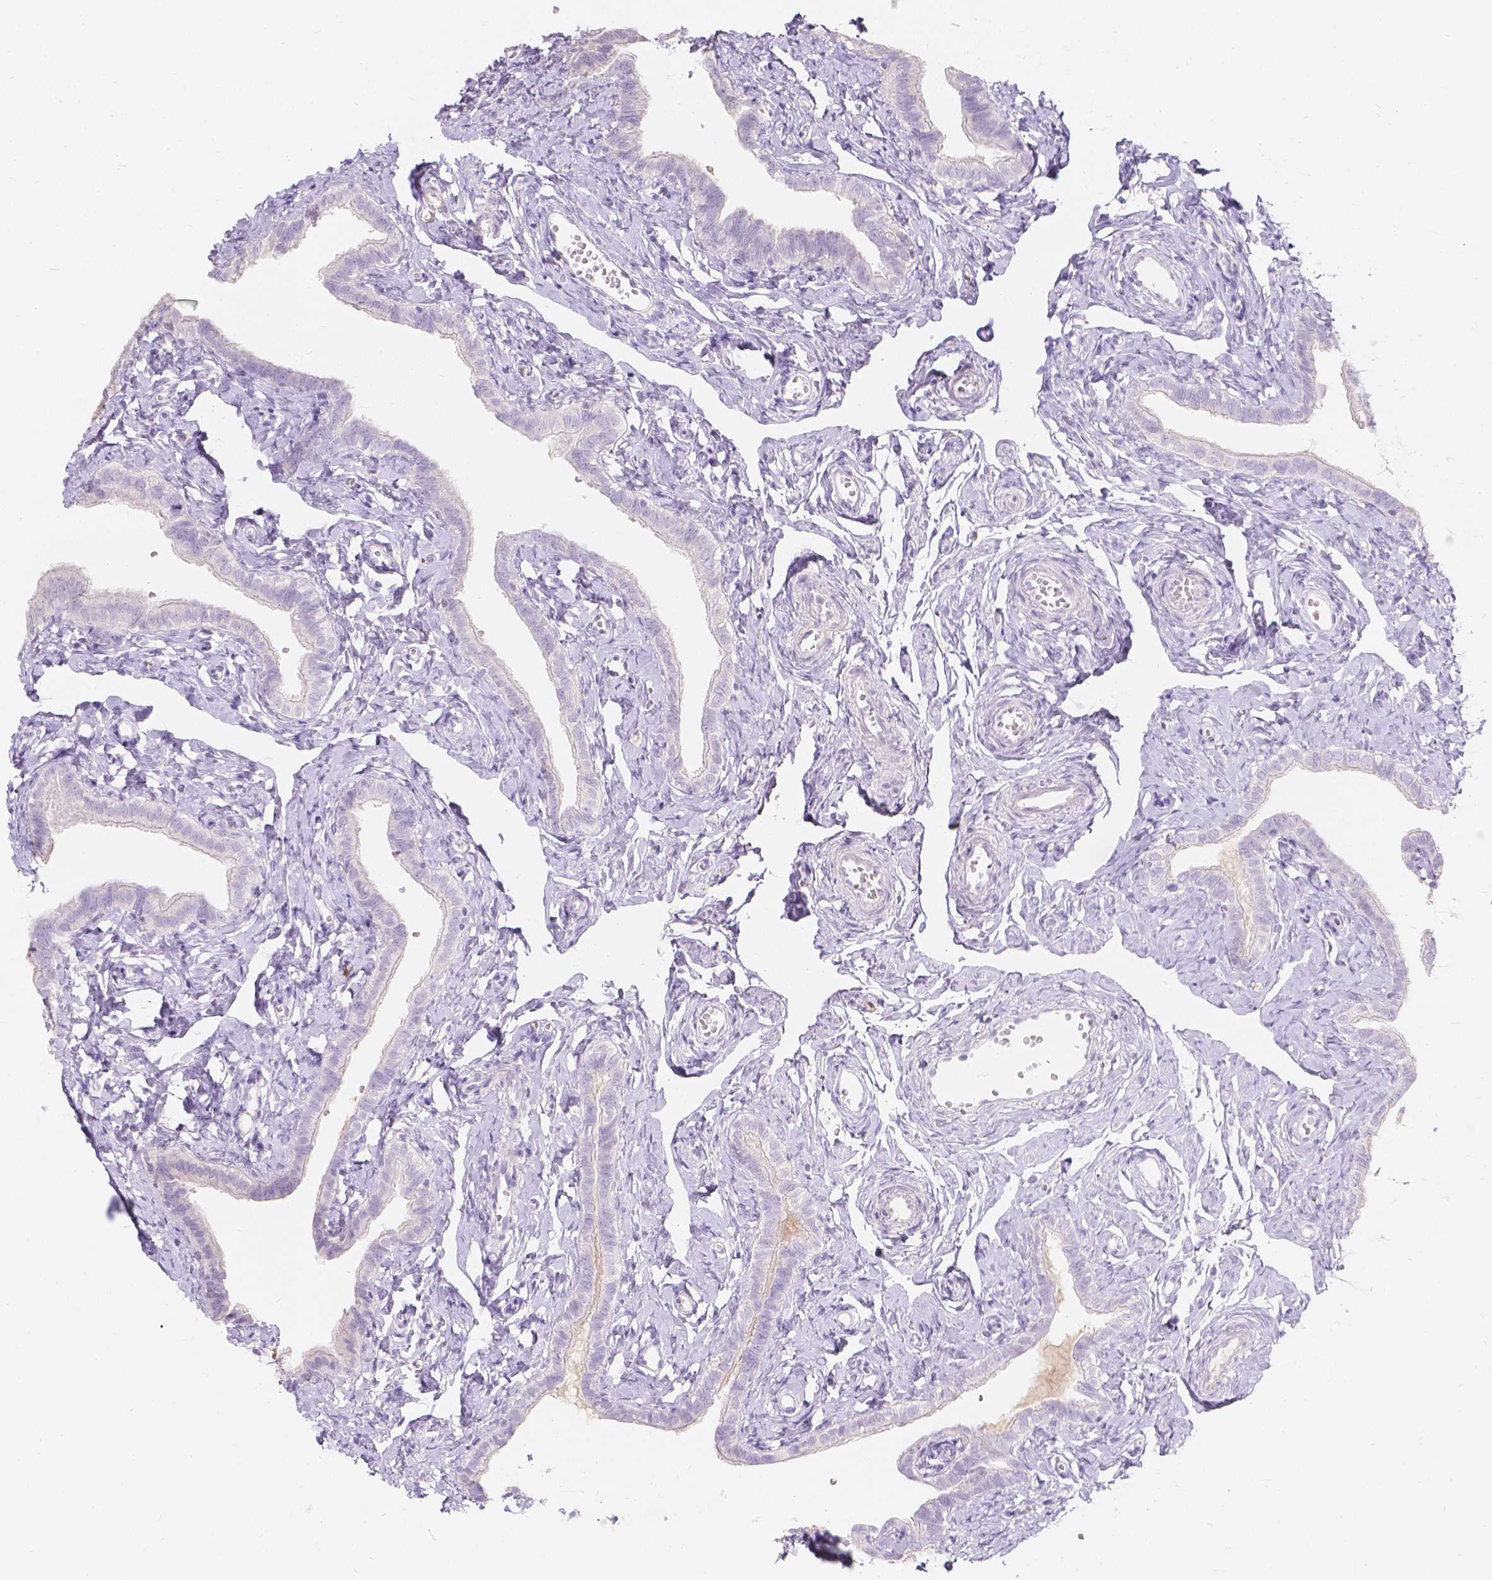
{"staining": {"intensity": "negative", "quantity": "none", "location": "none"}, "tissue": "fallopian tube", "cell_type": "Glandular cells", "image_type": "normal", "snomed": [{"axis": "morphology", "description": "Normal tissue, NOS"}, {"axis": "topography", "description": "Fallopian tube"}], "caption": "This image is of unremarkable fallopian tube stained with IHC to label a protein in brown with the nuclei are counter-stained blue. There is no staining in glandular cells. Brightfield microscopy of immunohistochemistry (IHC) stained with DAB (3,3'-diaminobenzidine) (brown) and hematoxylin (blue), captured at high magnification.", "gene": "GAL3ST2", "patient": {"sex": "female", "age": 41}}